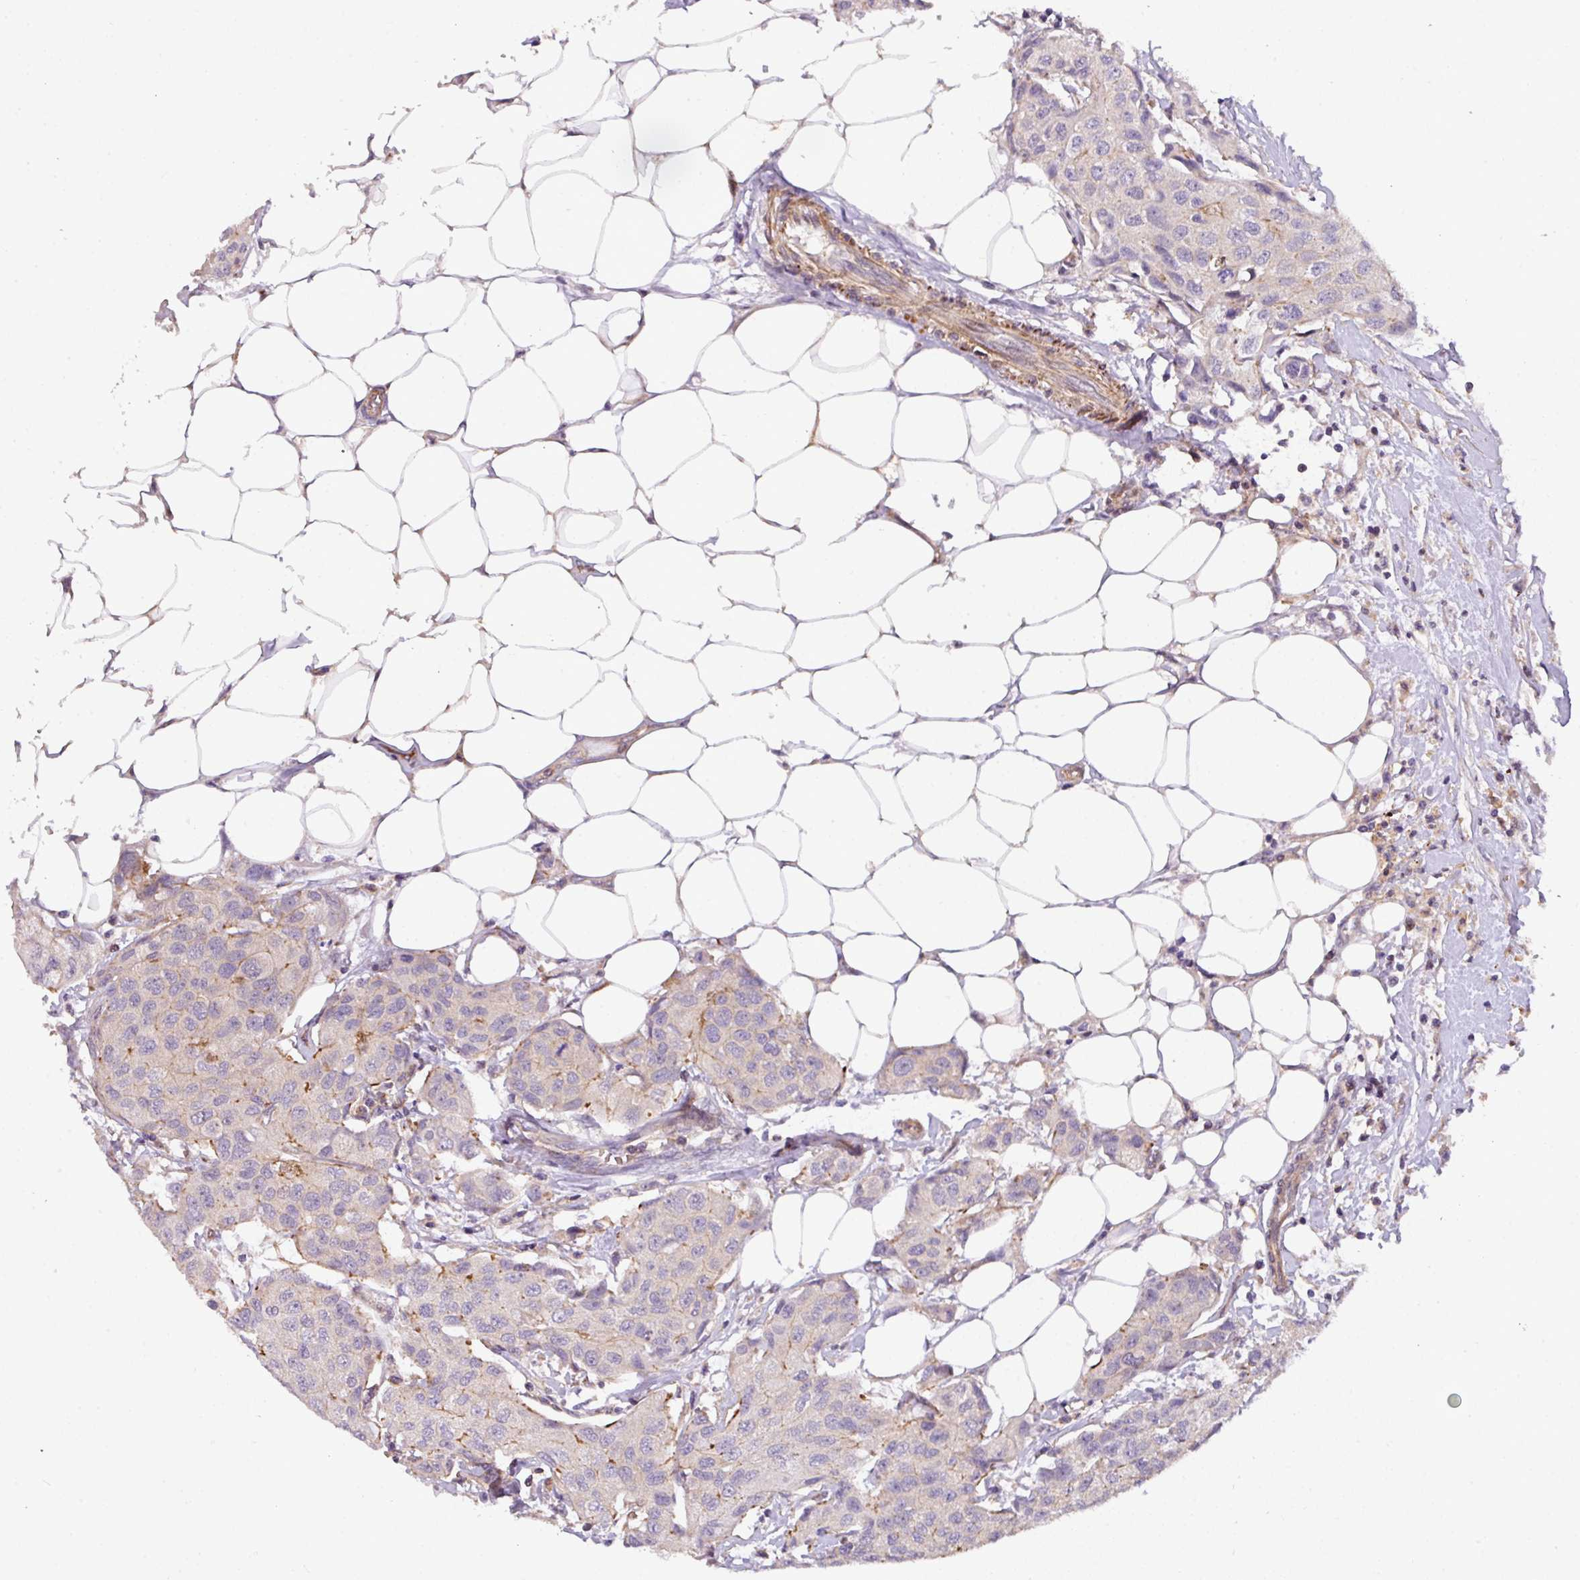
{"staining": {"intensity": "negative", "quantity": "none", "location": "none"}, "tissue": "breast cancer", "cell_type": "Tumor cells", "image_type": "cancer", "snomed": [{"axis": "morphology", "description": "Duct carcinoma"}, {"axis": "topography", "description": "Breast"}, {"axis": "topography", "description": "Lymph node"}], "caption": "High magnification brightfield microscopy of breast infiltrating ductal carcinoma stained with DAB (3,3'-diaminobenzidine) (brown) and counterstained with hematoxylin (blue): tumor cells show no significant staining.", "gene": "CASS4", "patient": {"sex": "female", "age": 80}}